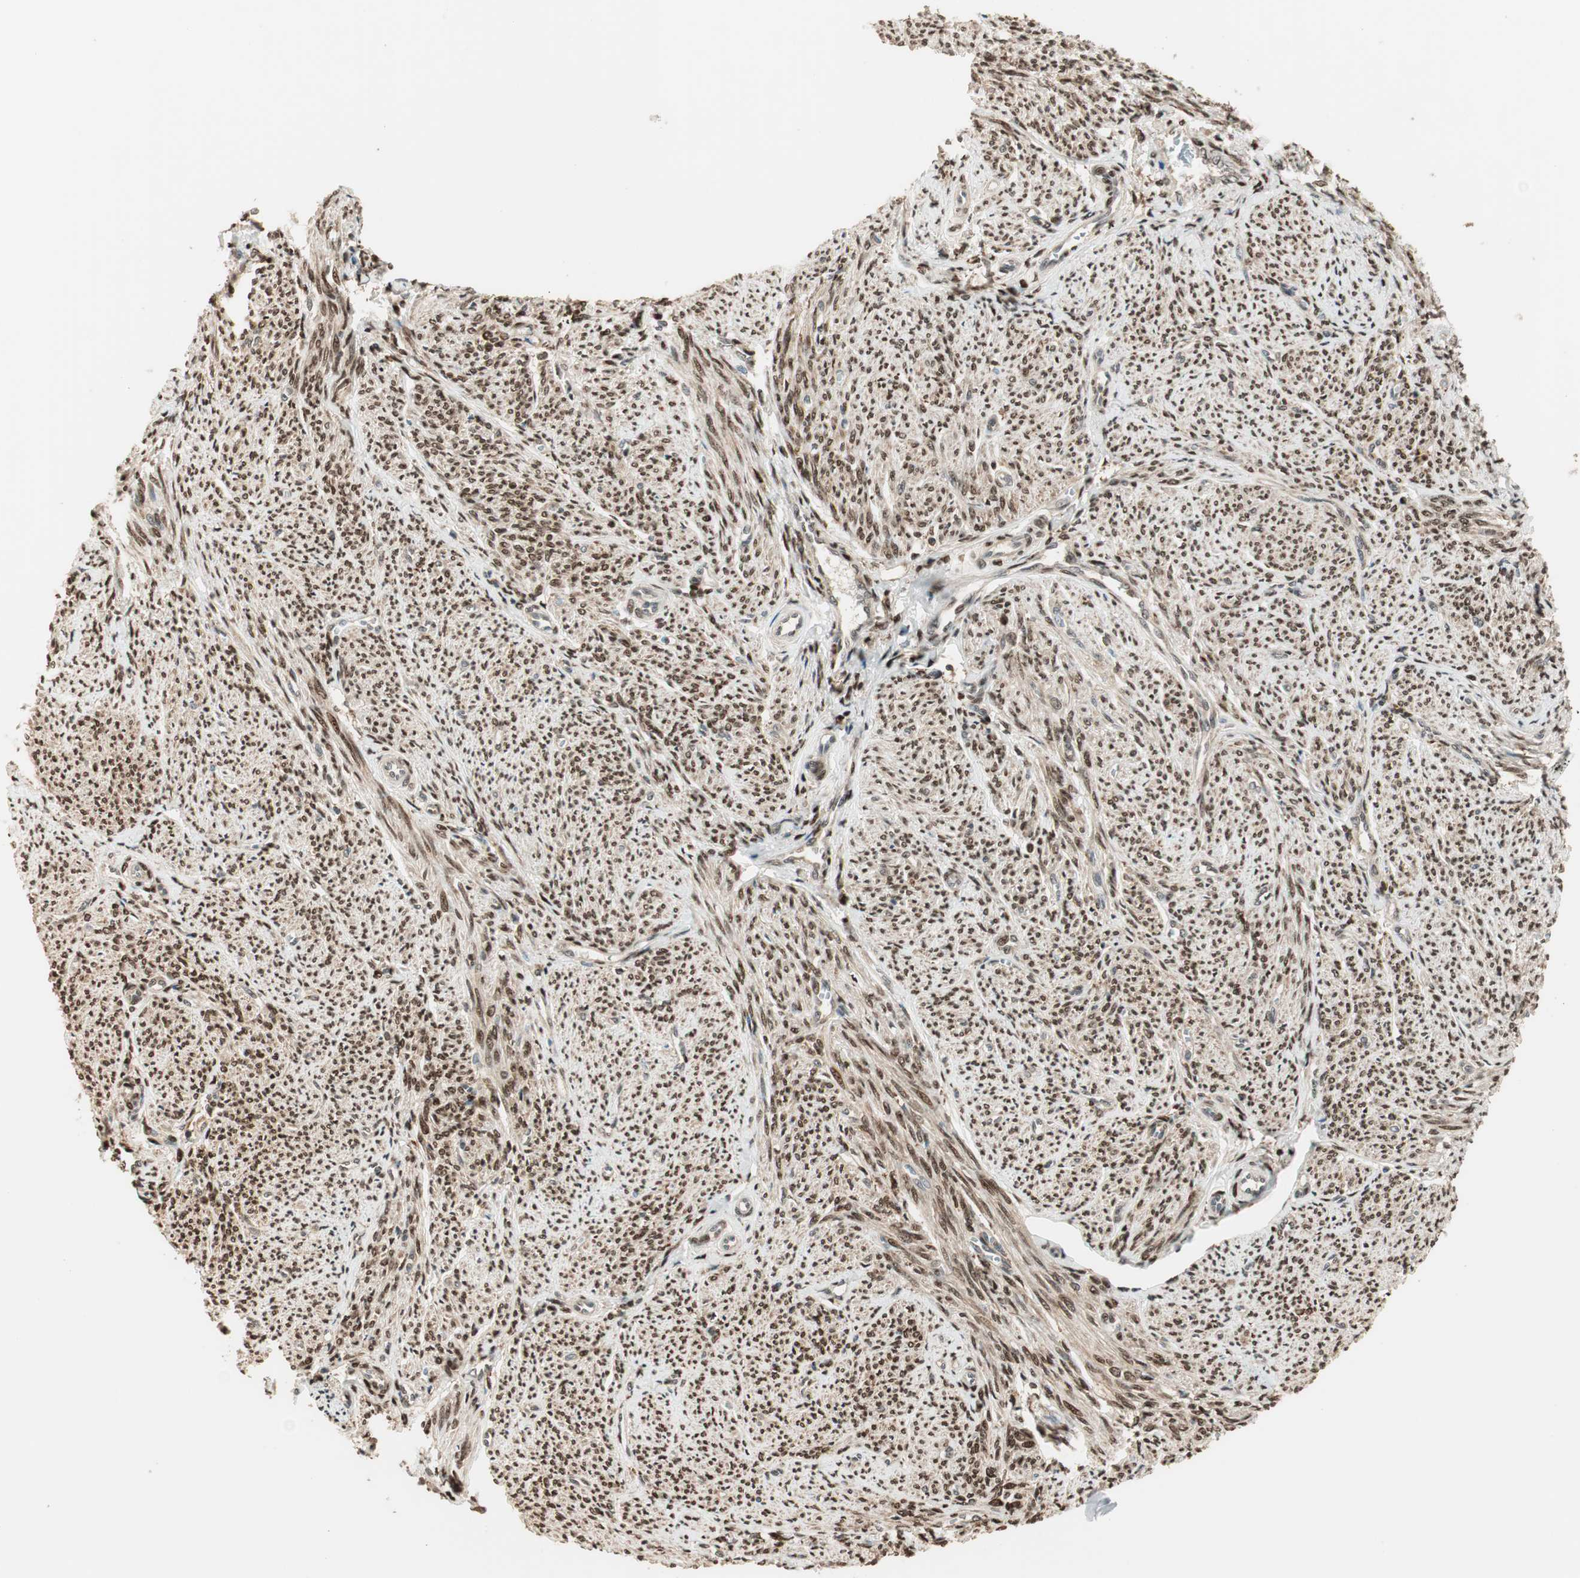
{"staining": {"intensity": "strong", "quantity": ">75%", "location": "cytoplasmic/membranous,nuclear"}, "tissue": "smooth muscle", "cell_type": "Smooth muscle cells", "image_type": "normal", "snomed": [{"axis": "morphology", "description": "Normal tissue, NOS"}, {"axis": "topography", "description": "Smooth muscle"}], "caption": "Strong cytoplasmic/membranous,nuclear staining for a protein is present in approximately >75% of smooth muscle cells of benign smooth muscle using immunohistochemistry (IHC).", "gene": "BIN1", "patient": {"sex": "female", "age": 65}}